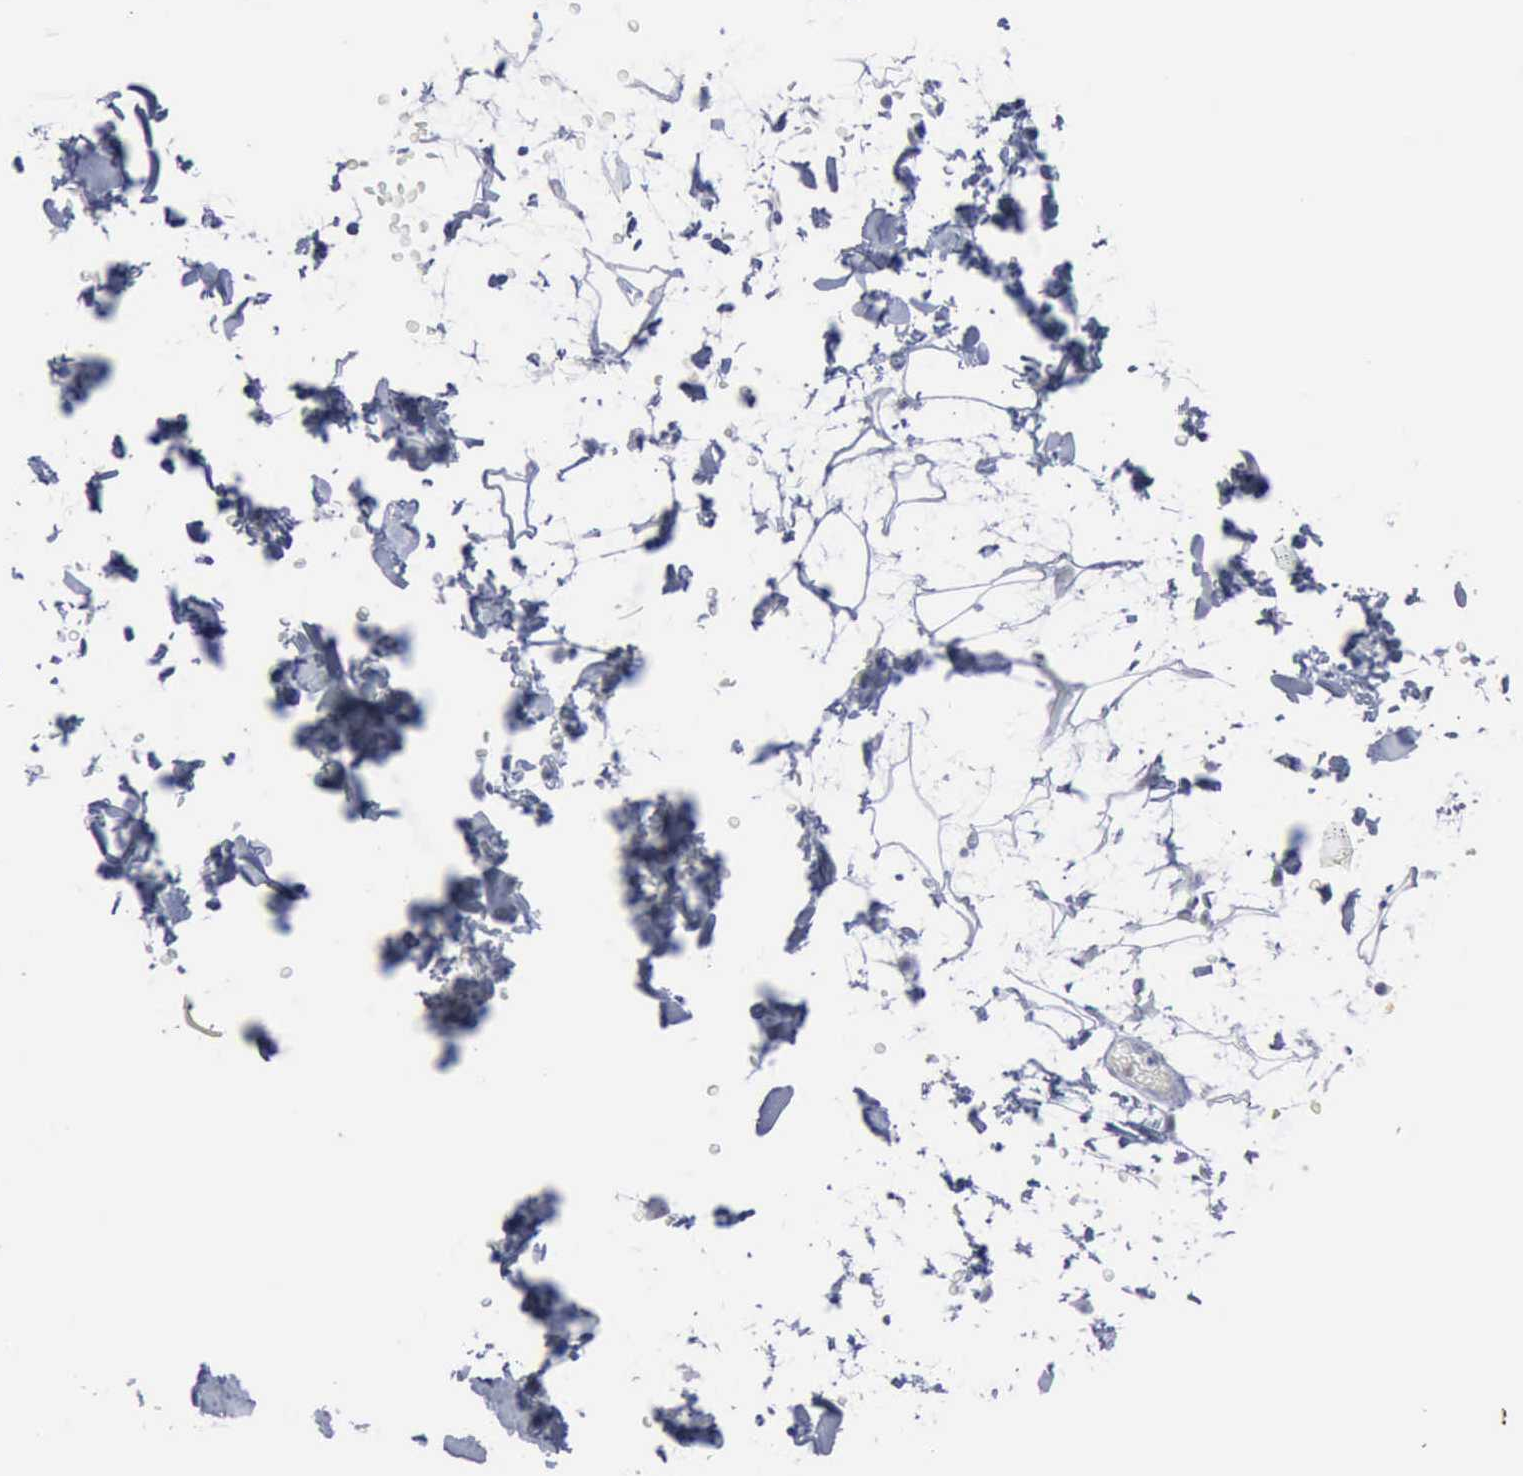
{"staining": {"intensity": "negative", "quantity": "none", "location": "none"}, "tissue": "adipose tissue", "cell_type": "Adipocytes", "image_type": "normal", "snomed": [{"axis": "morphology", "description": "Normal tissue, NOS"}, {"axis": "topography", "description": "Soft tissue"}], "caption": "Image shows no significant protein staining in adipocytes of unremarkable adipose tissue. (Brightfield microscopy of DAB (3,3'-diaminobenzidine) immunohistochemistry at high magnification).", "gene": "MCM5", "patient": {"sex": "male", "age": 72}}